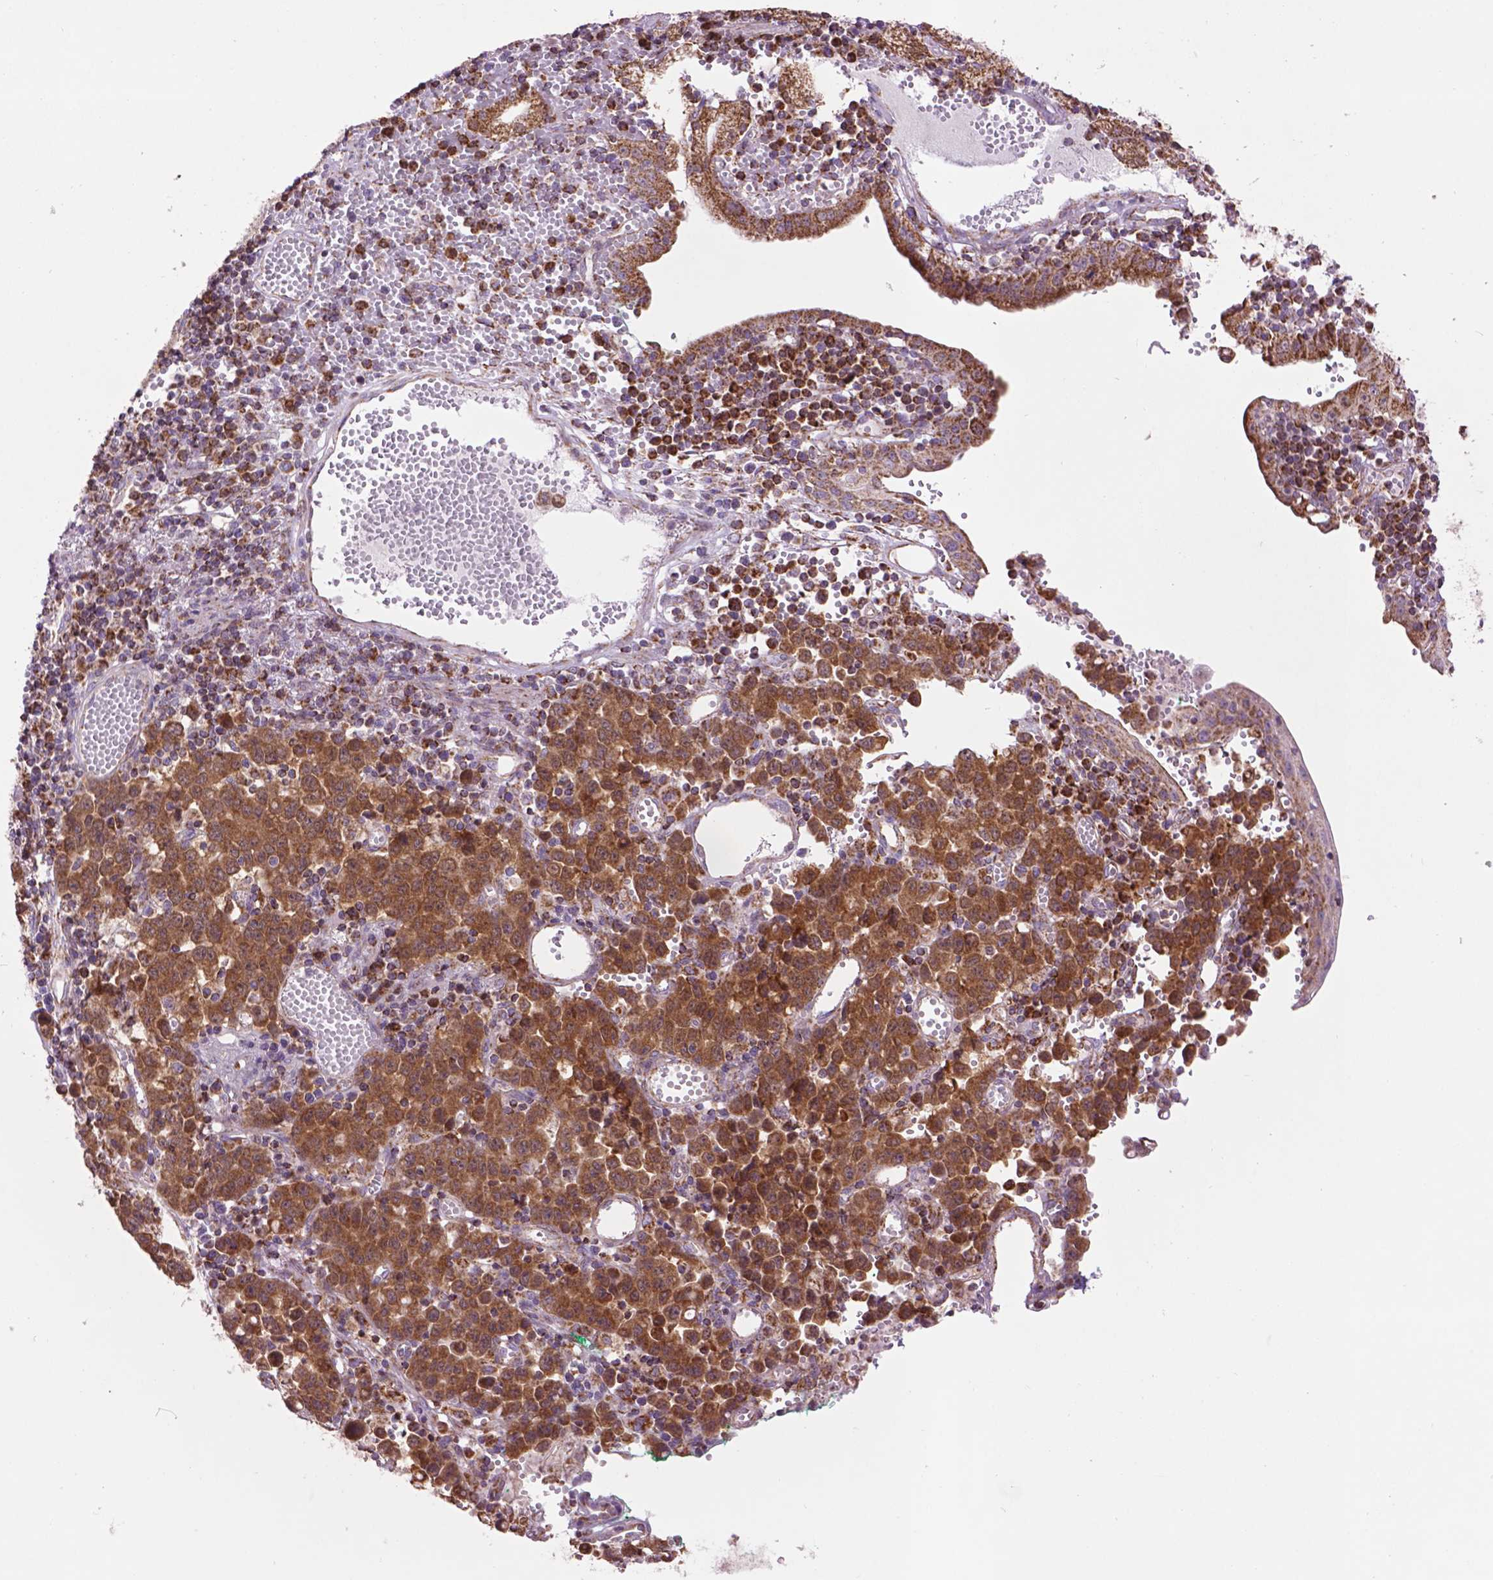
{"staining": {"intensity": "strong", "quantity": "25%-75%", "location": "cytoplasmic/membranous"}, "tissue": "stomach cancer", "cell_type": "Tumor cells", "image_type": "cancer", "snomed": [{"axis": "morphology", "description": "Adenocarcinoma, NOS"}, {"axis": "topography", "description": "Stomach, upper"}], "caption": "Human stomach adenocarcinoma stained with a brown dye displays strong cytoplasmic/membranous positive expression in approximately 25%-75% of tumor cells.", "gene": "PYCR3", "patient": {"sex": "male", "age": 69}}